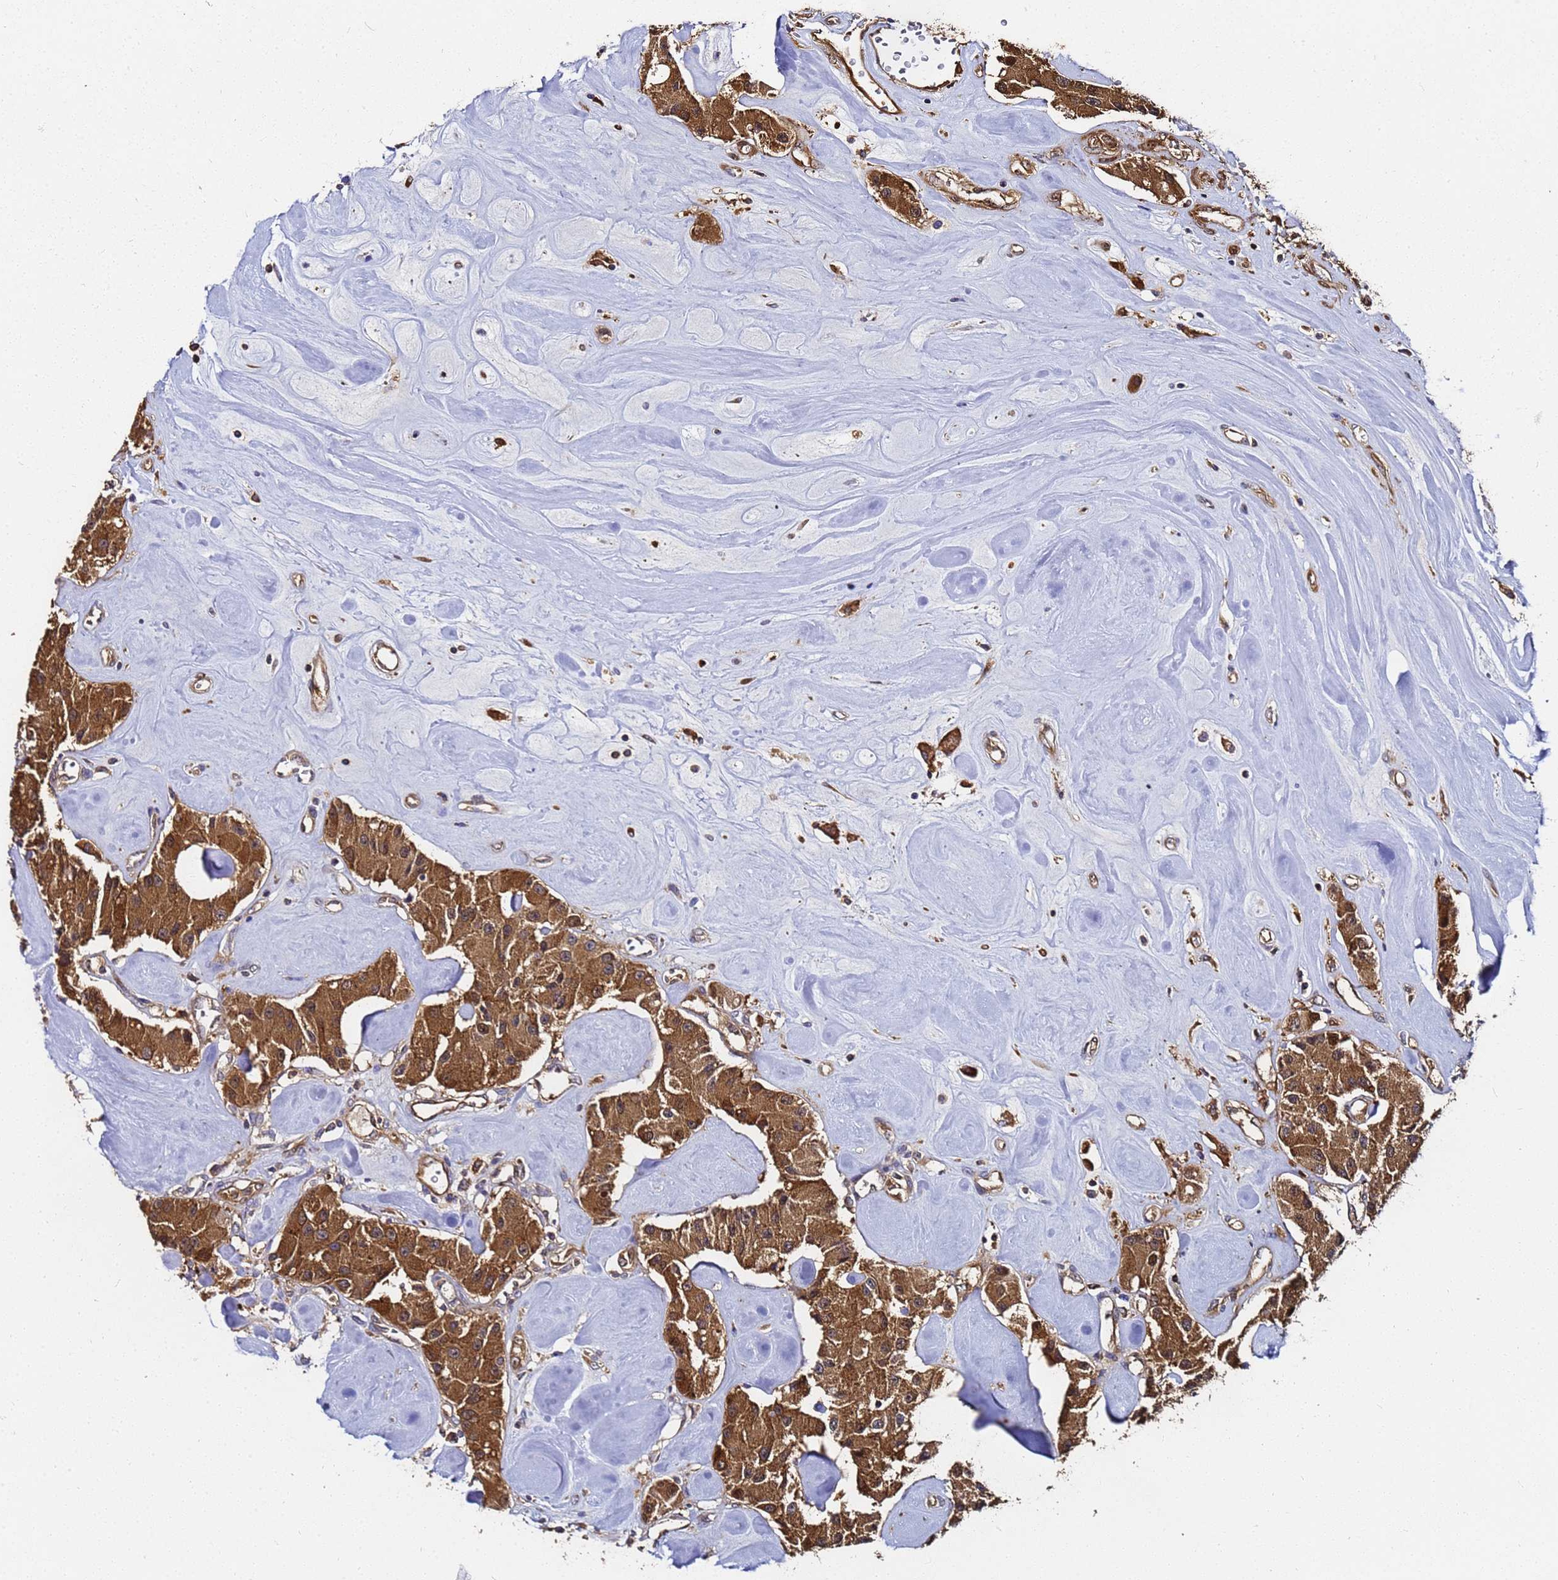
{"staining": {"intensity": "strong", "quantity": ">75%", "location": "cytoplasmic/membranous"}, "tissue": "carcinoid", "cell_type": "Tumor cells", "image_type": "cancer", "snomed": [{"axis": "morphology", "description": "Carcinoid, malignant, NOS"}, {"axis": "topography", "description": "Pancreas"}], "caption": "Brown immunohistochemical staining in human carcinoid (malignant) displays strong cytoplasmic/membranous staining in about >75% of tumor cells. (DAB (3,3'-diaminobenzidine) = brown stain, brightfield microscopy at high magnification).", "gene": "NME1-NME2", "patient": {"sex": "male", "age": 41}}